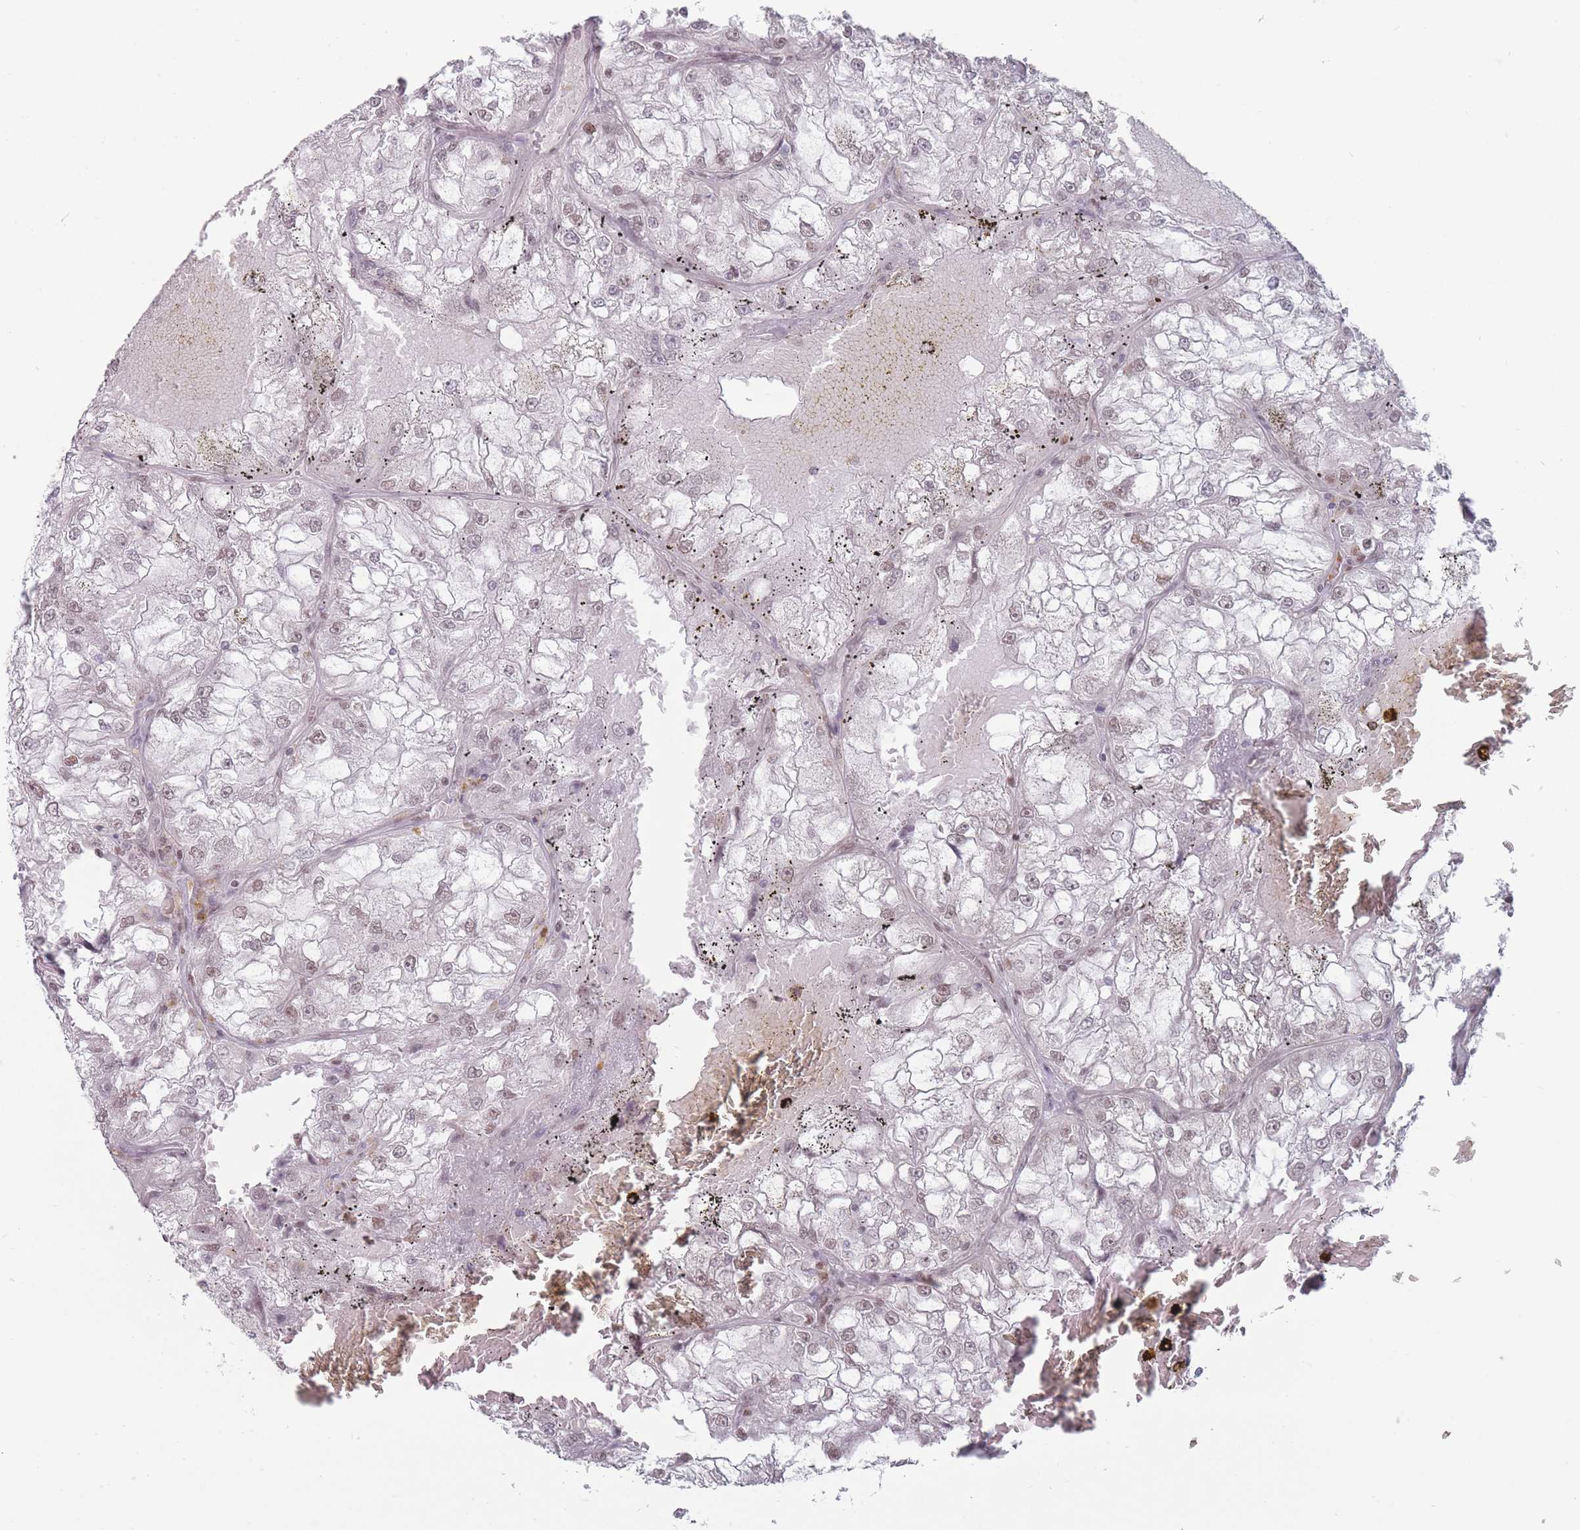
{"staining": {"intensity": "weak", "quantity": "25%-75%", "location": "nuclear"}, "tissue": "renal cancer", "cell_type": "Tumor cells", "image_type": "cancer", "snomed": [{"axis": "morphology", "description": "Adenocarcinoma, NOS"}, {"axis": "topography", "description": "Kidney"}], "caption": "The micrograph demonstrates staining of renal cancer (adenocarcinoma), revealing weak nuclear protein positivity (brown color) within tumor cells.", "gene": "SH3BGRL2", "patient": {"sex": "female", "age": 72}}